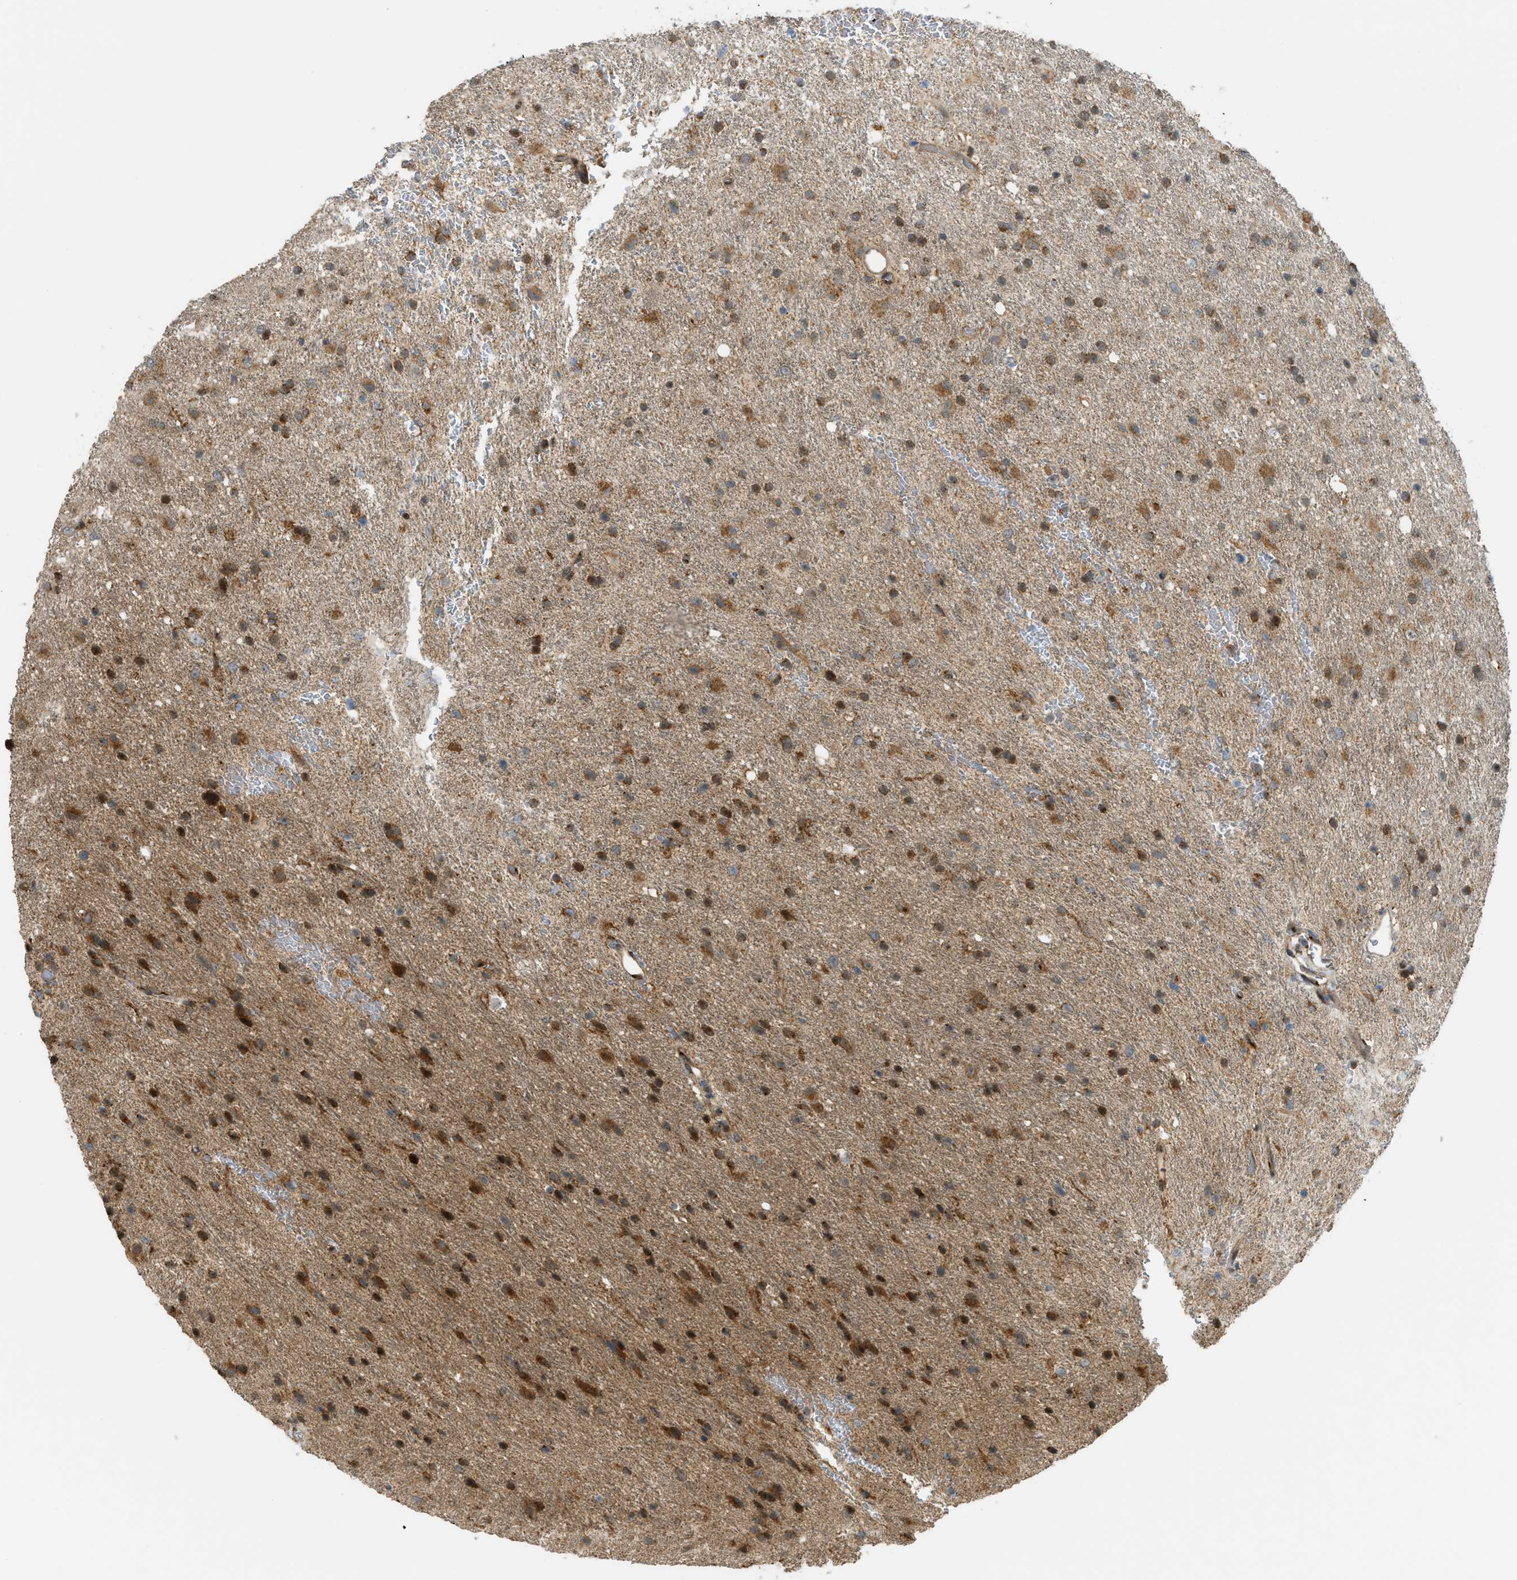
{"staining": {"intensity": "moderate", "quantity": ">75%", "location": "cytoplasmic/membranous,nuclear"}, "tissue": "glioma", "cell_type": "Tumor cells", "image_type": "cancer", "snomed": [{"axis": "morphology", "description": "Glioma, malignant, Low grade"}, {"axis": "topography", "description": "Brain"}], "caption": "This is an image of IHC staining of glioma, which shows moderate positivity in the cytoplasmic/membranous and nuclear of tumor cells.", "gene": "CCDC186", "patient": {"sex": "male", "age": 77}}